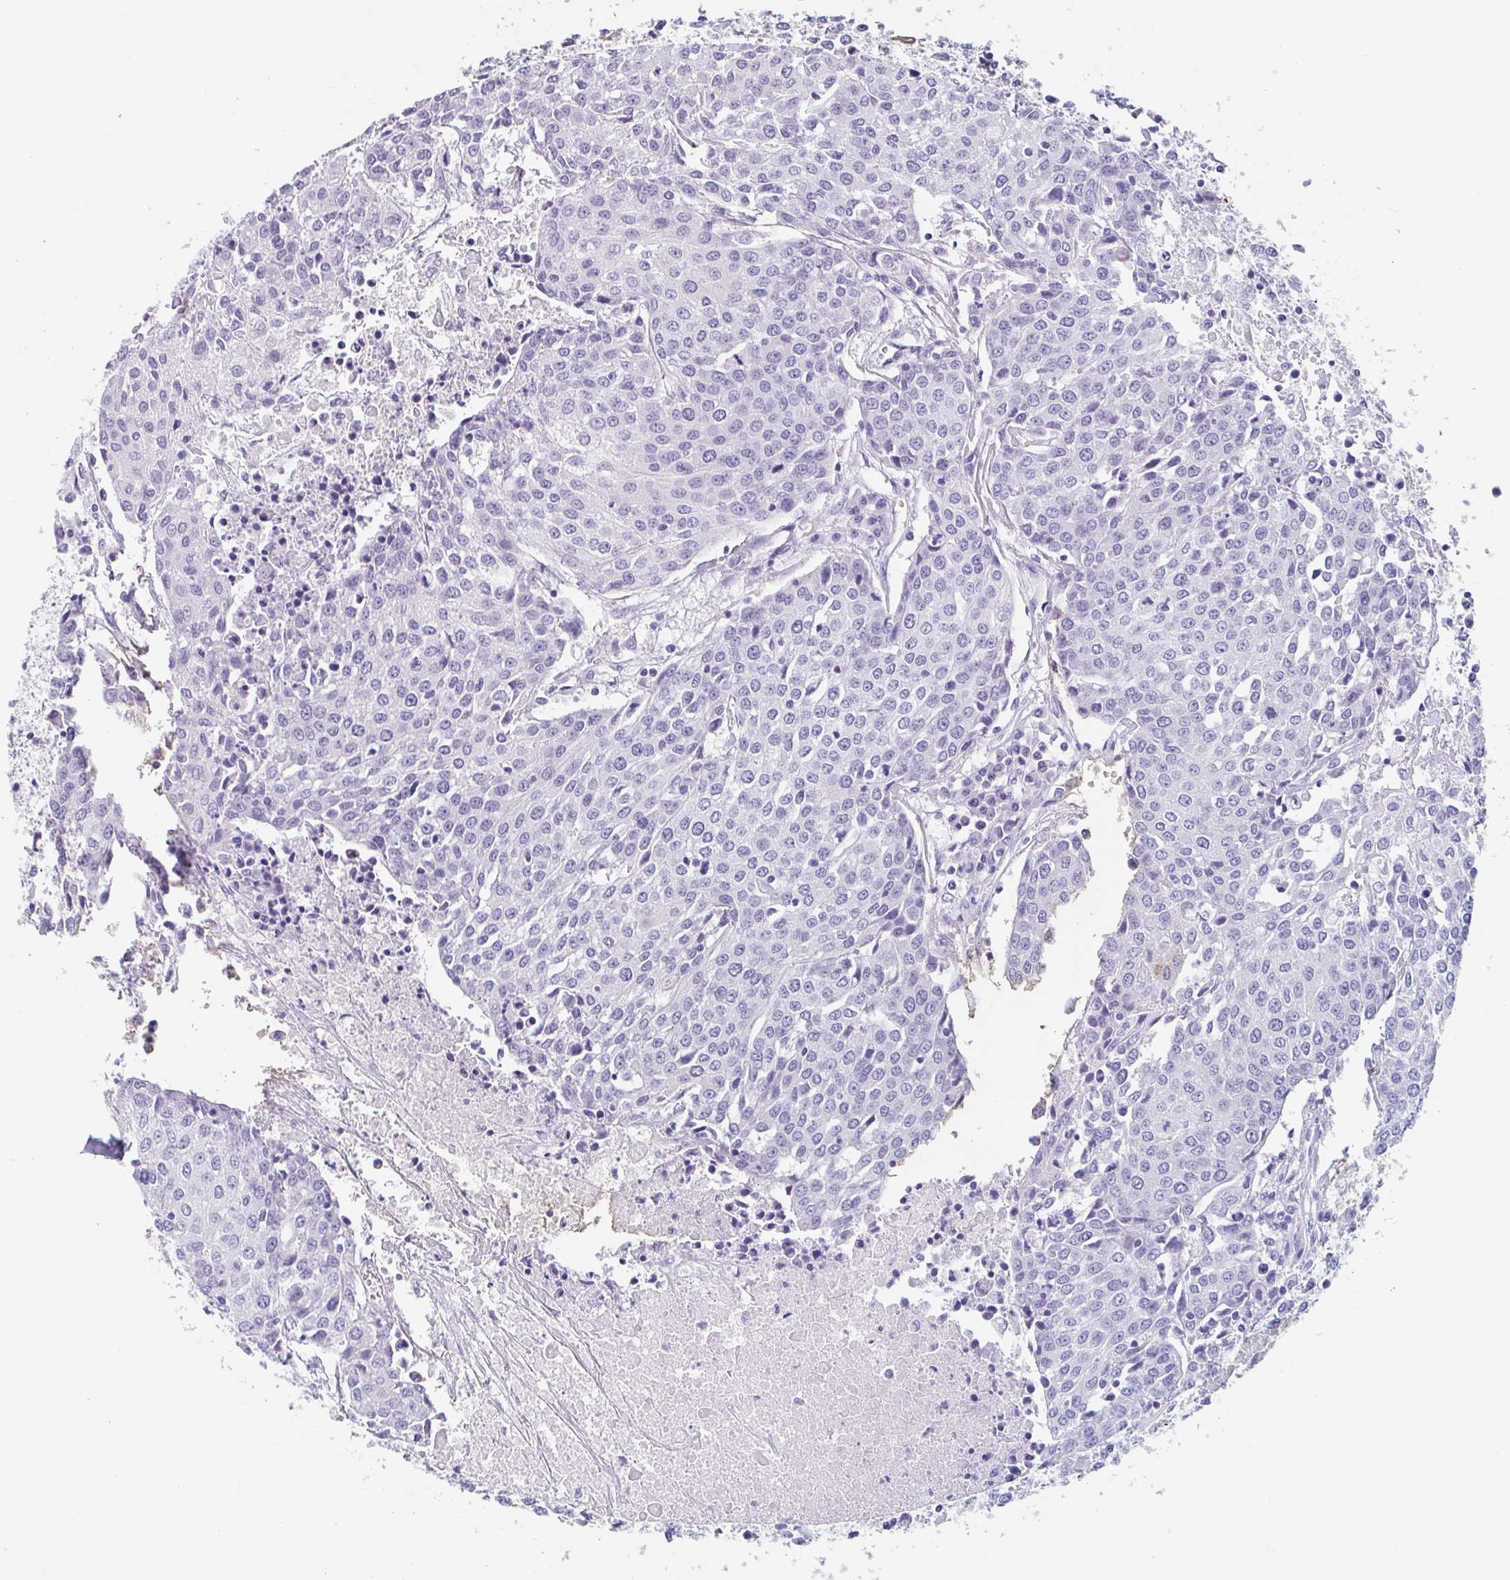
{"staining": {"intensity": "negative", "quantity": "none", "location": "none"}, "tissue": "urothelial cancer", "cell_type": "Tumor cells", "image_type": "cancer", "snomed": [{"axis": "morphology", "description": "Urothelial carcinoma, High grade"}, {"axis": "topography", "description": "Urinary bladder"}], "caption": "Tumor cells show no significant positivity in high-grade urothelial carcinoma.", "gene": "EMC4", "patient": {"sex": "female", "age": 85}}